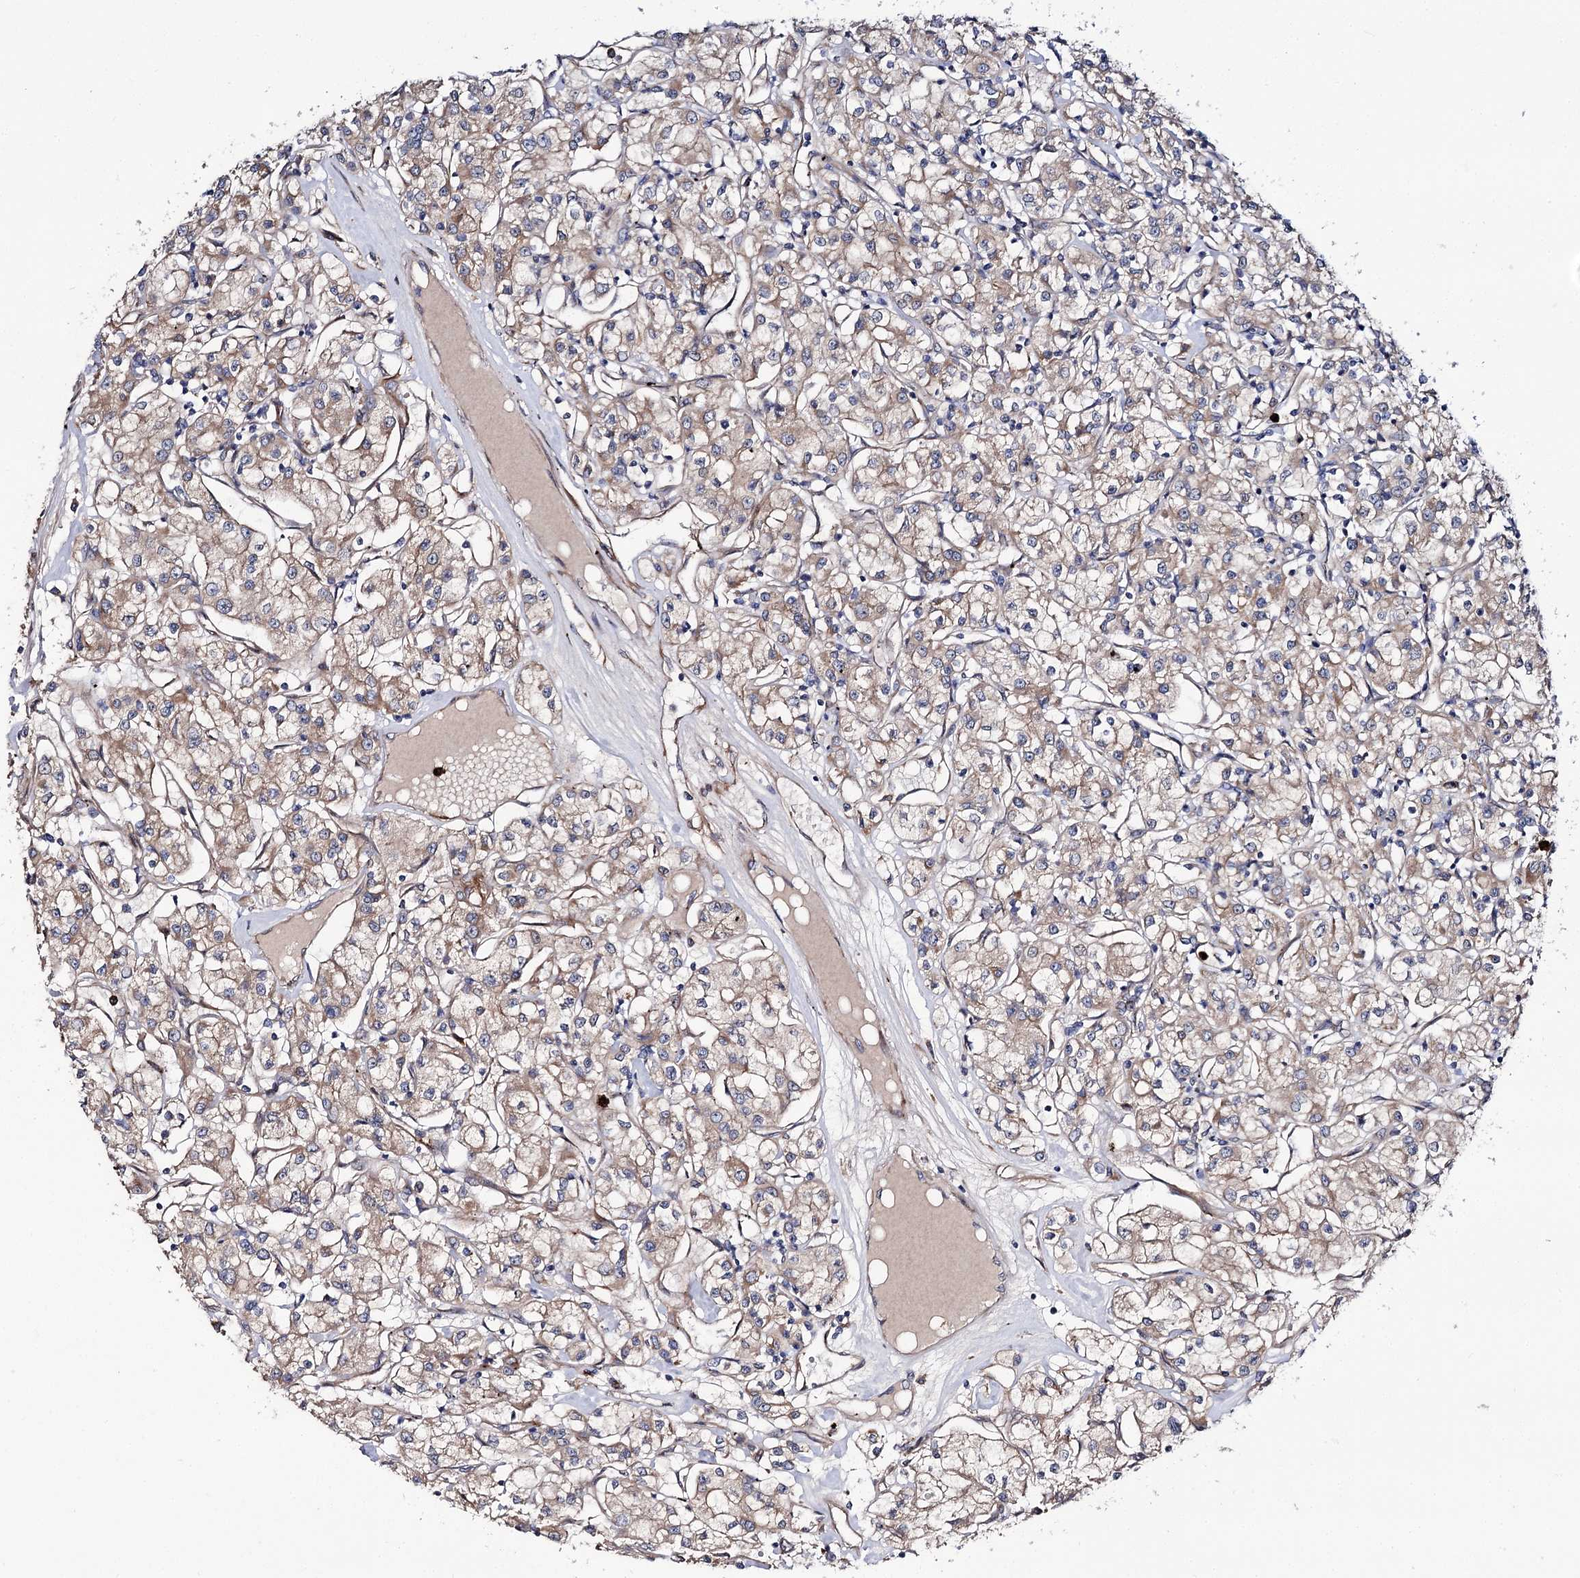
{"staining": {"intensity": "weak", "quantity": "25%-75%", "location": "cytoplasmic/membranous"}, "tissue": "renal cancer", "cell_type": "Tumor cells", "image_type": "cancer", "snomed": [{"axis": "morphology", "description": "Adenocarcinoma, NOS"}, {"axis": "topography", "description": "Kidney"}], "caption": "Weak cytoplasmic/membranous expression is identified in approximately 25%-75% of tumor cells in renal cancer (adenocarcinoma).", "gene": "MINDY3", "patient": {"sex": "female", "age": 59}}